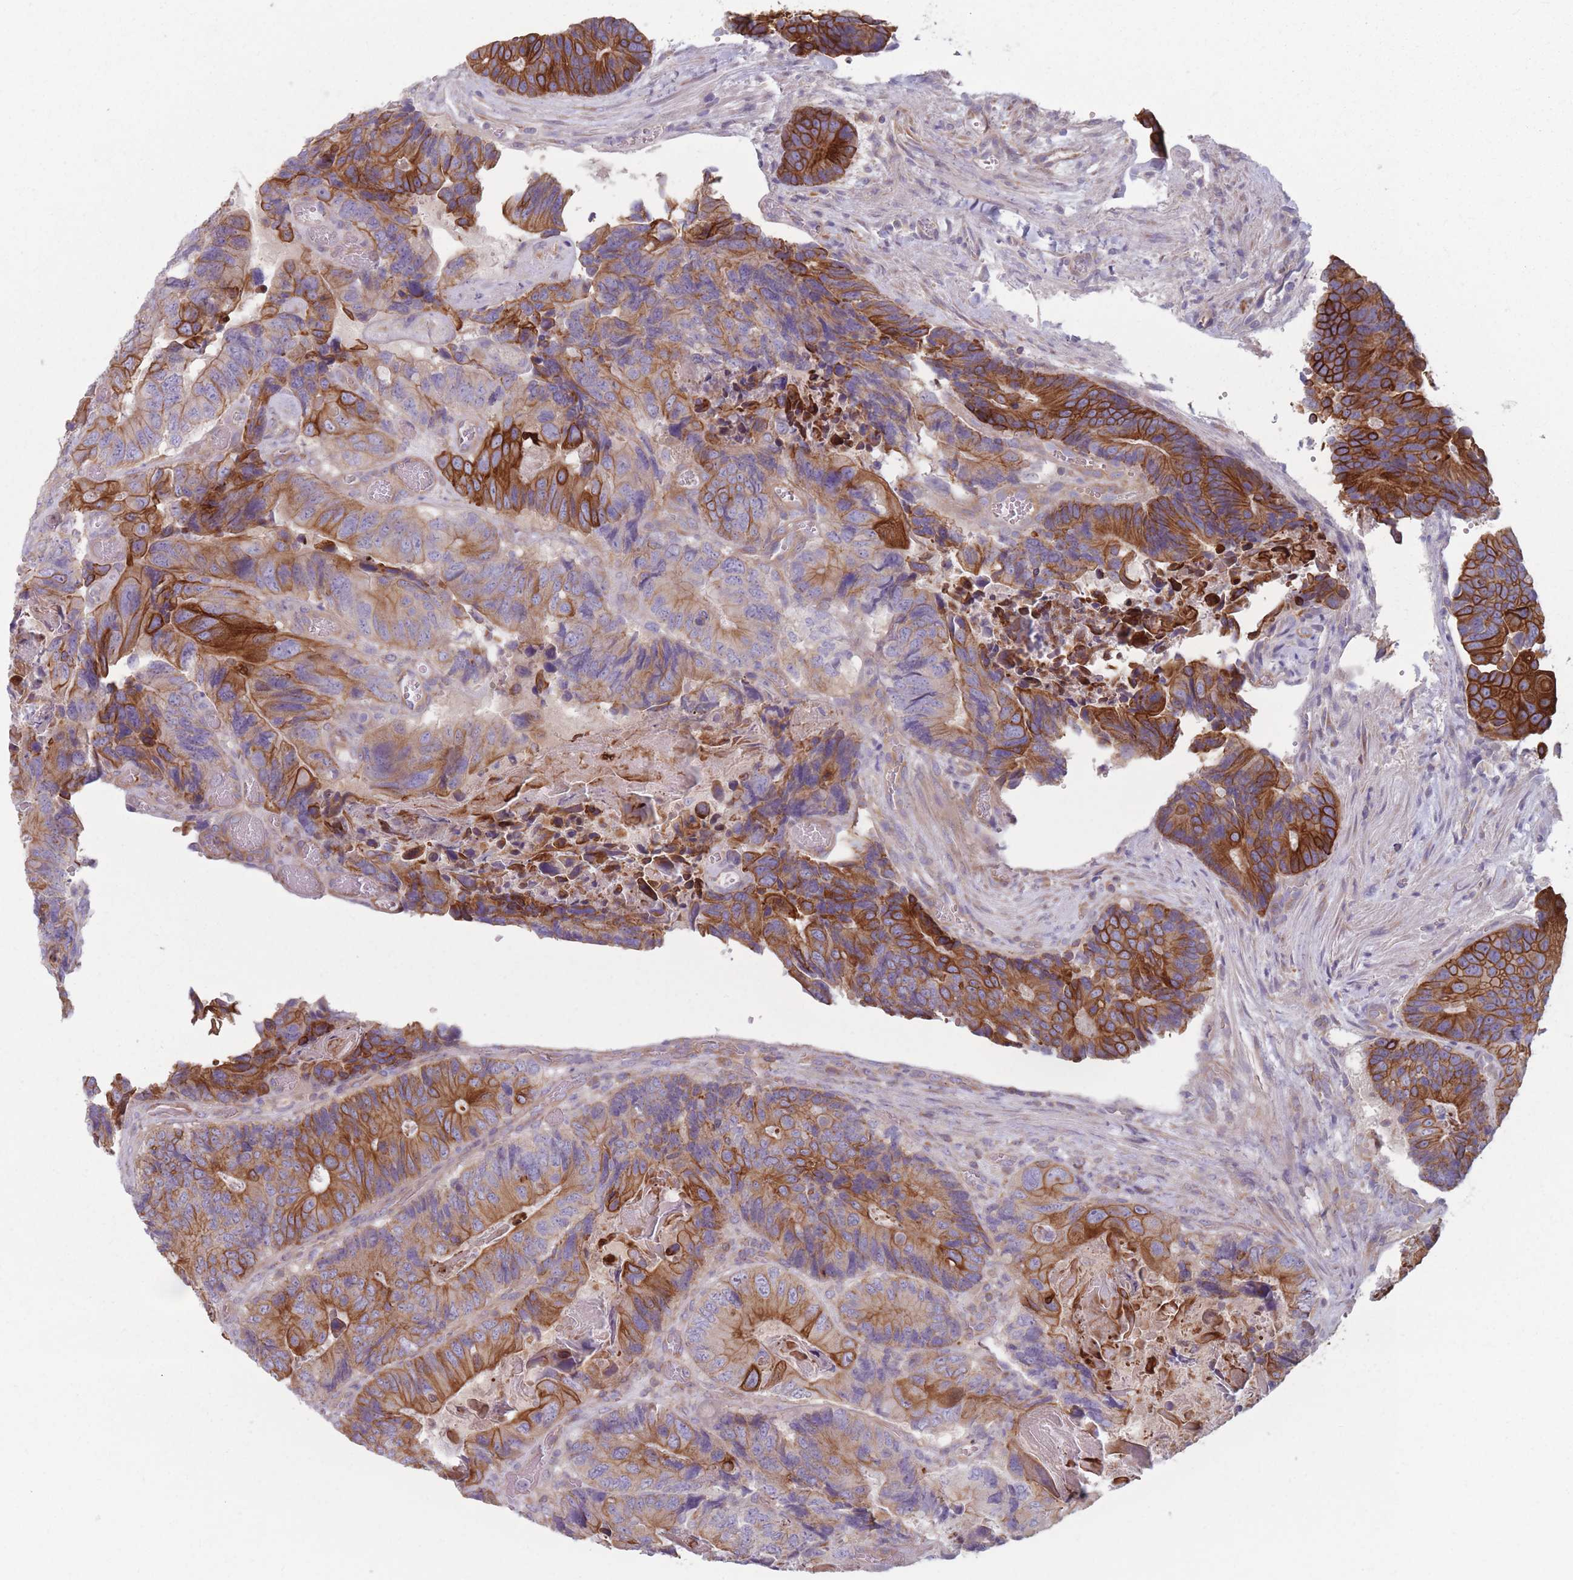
{"staining": {"intensity": "strong", "quantity": "25%-75%", "location": "cytoplasmic/membranous"}, "tissue": "colorectal cancer", "cell_type": "Tumor cells", "image_type": "cancer", "snomed": [{"axis": "morphology", "description": "Adenocarcinoma, NOS"}, {"axis": "topography", "description": "Colon"}], "caption": "DAB (3,3'-diaminobenzidine) immunohistochemical staining of adenocarcinoma (colorectal) reveals strong cytoplasmic/membranous protein expression in approximately 25%-75% of tumor cells.", "gene": "HSBP1L1", "patient": {"sex": "male", "age": 84}}